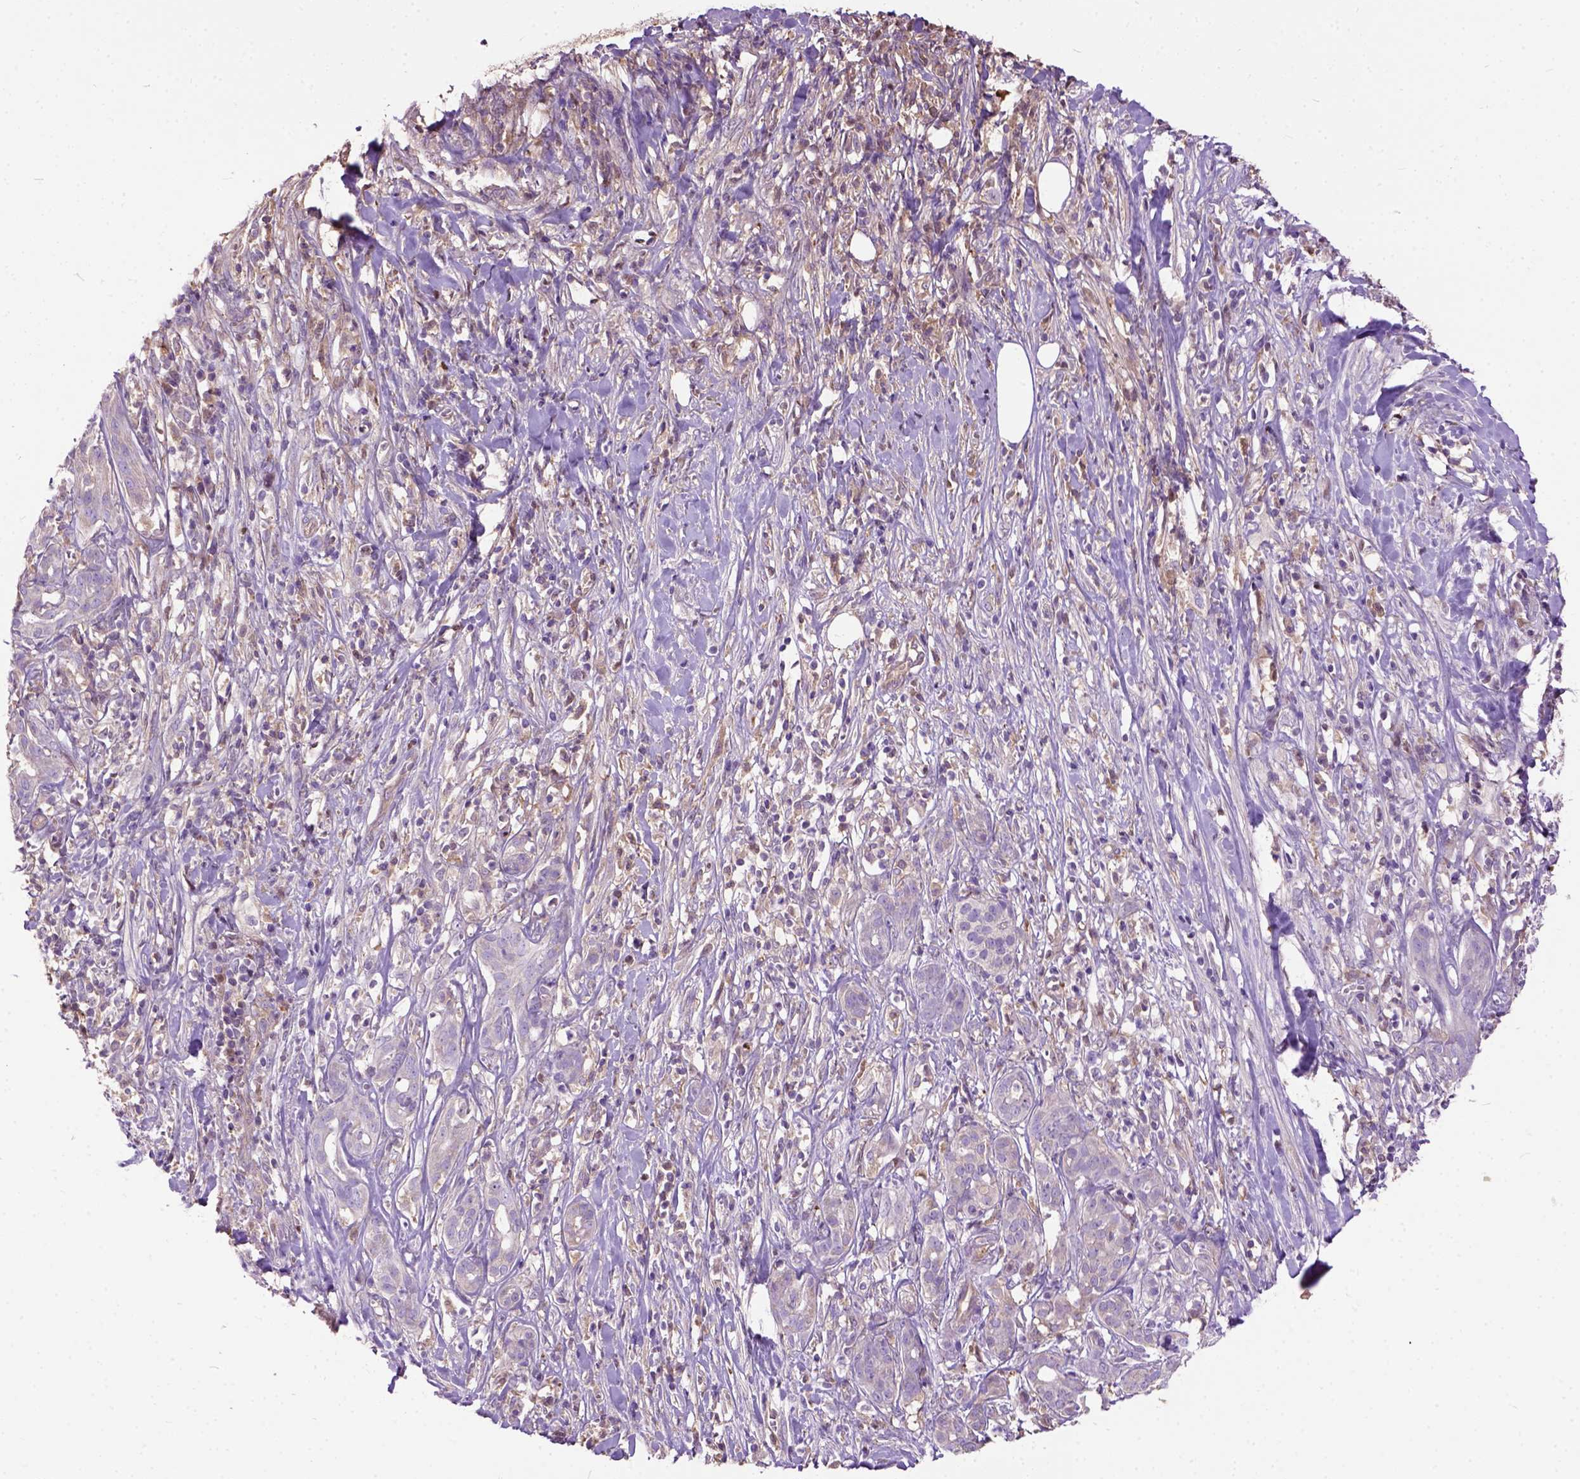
{"staining": {"intensity": "negative", "quantity": "none", "location": "none"}, "tissue": "pancreatic cancer", "cell_type": "Tumor cells", "image_type": "cancer", "snomed": [{"axis": "morphology", "description": "Adenocarcinoma, NOS"}, {"axis": "topography", "description": "Pancreas"}], "caption": "There is no significant staining in tumor cells of pancreatic cancer (adenocarcinoma).", "gene": "SEMA4F", "patient": {"sex": "male", "age": 61}}